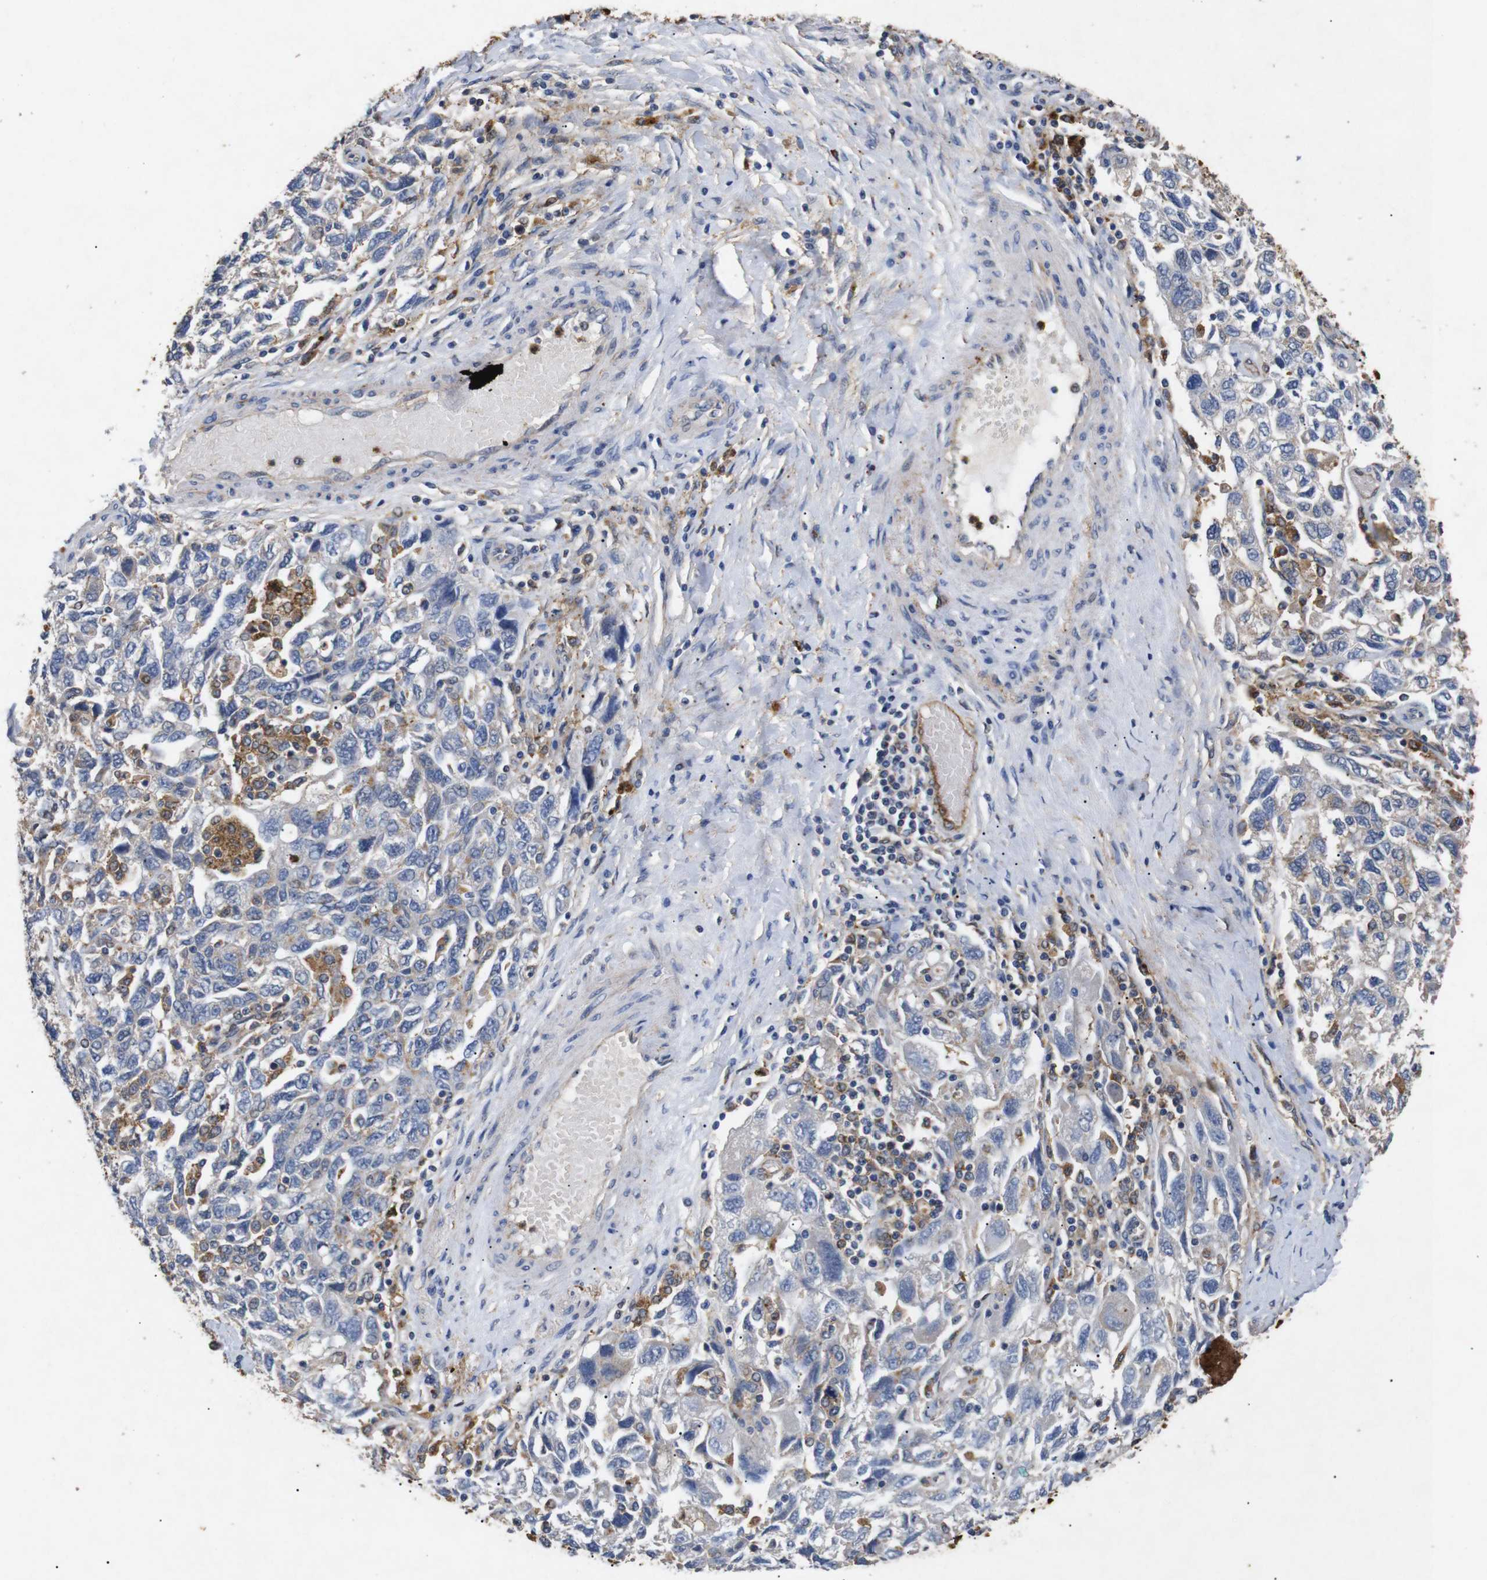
{"staining": {"intensity": "weak", "quantity": "<25%", "location": "cytoplasmic/membranous"}, "tissue": "ovarian cancer", "cell_type": "Tumor cells", "image_type": "cancer", "snomed": [{"axis": "morphology", "description": "Carcinoma, NOS"}, {"axis": "morphology", "description": "Cystadenocarcinoma, serous, NOS"}, {"axis": "topography", "description": "Ovary"}], "caption": "Immunohistochemistry photomicrograph of human ovarian cancer (carcinoma) stained for a protein (brown), which displays no expression in tumor cells.", "gene": "SDCBP", "patient": {"sex": "female", "age": 69}}